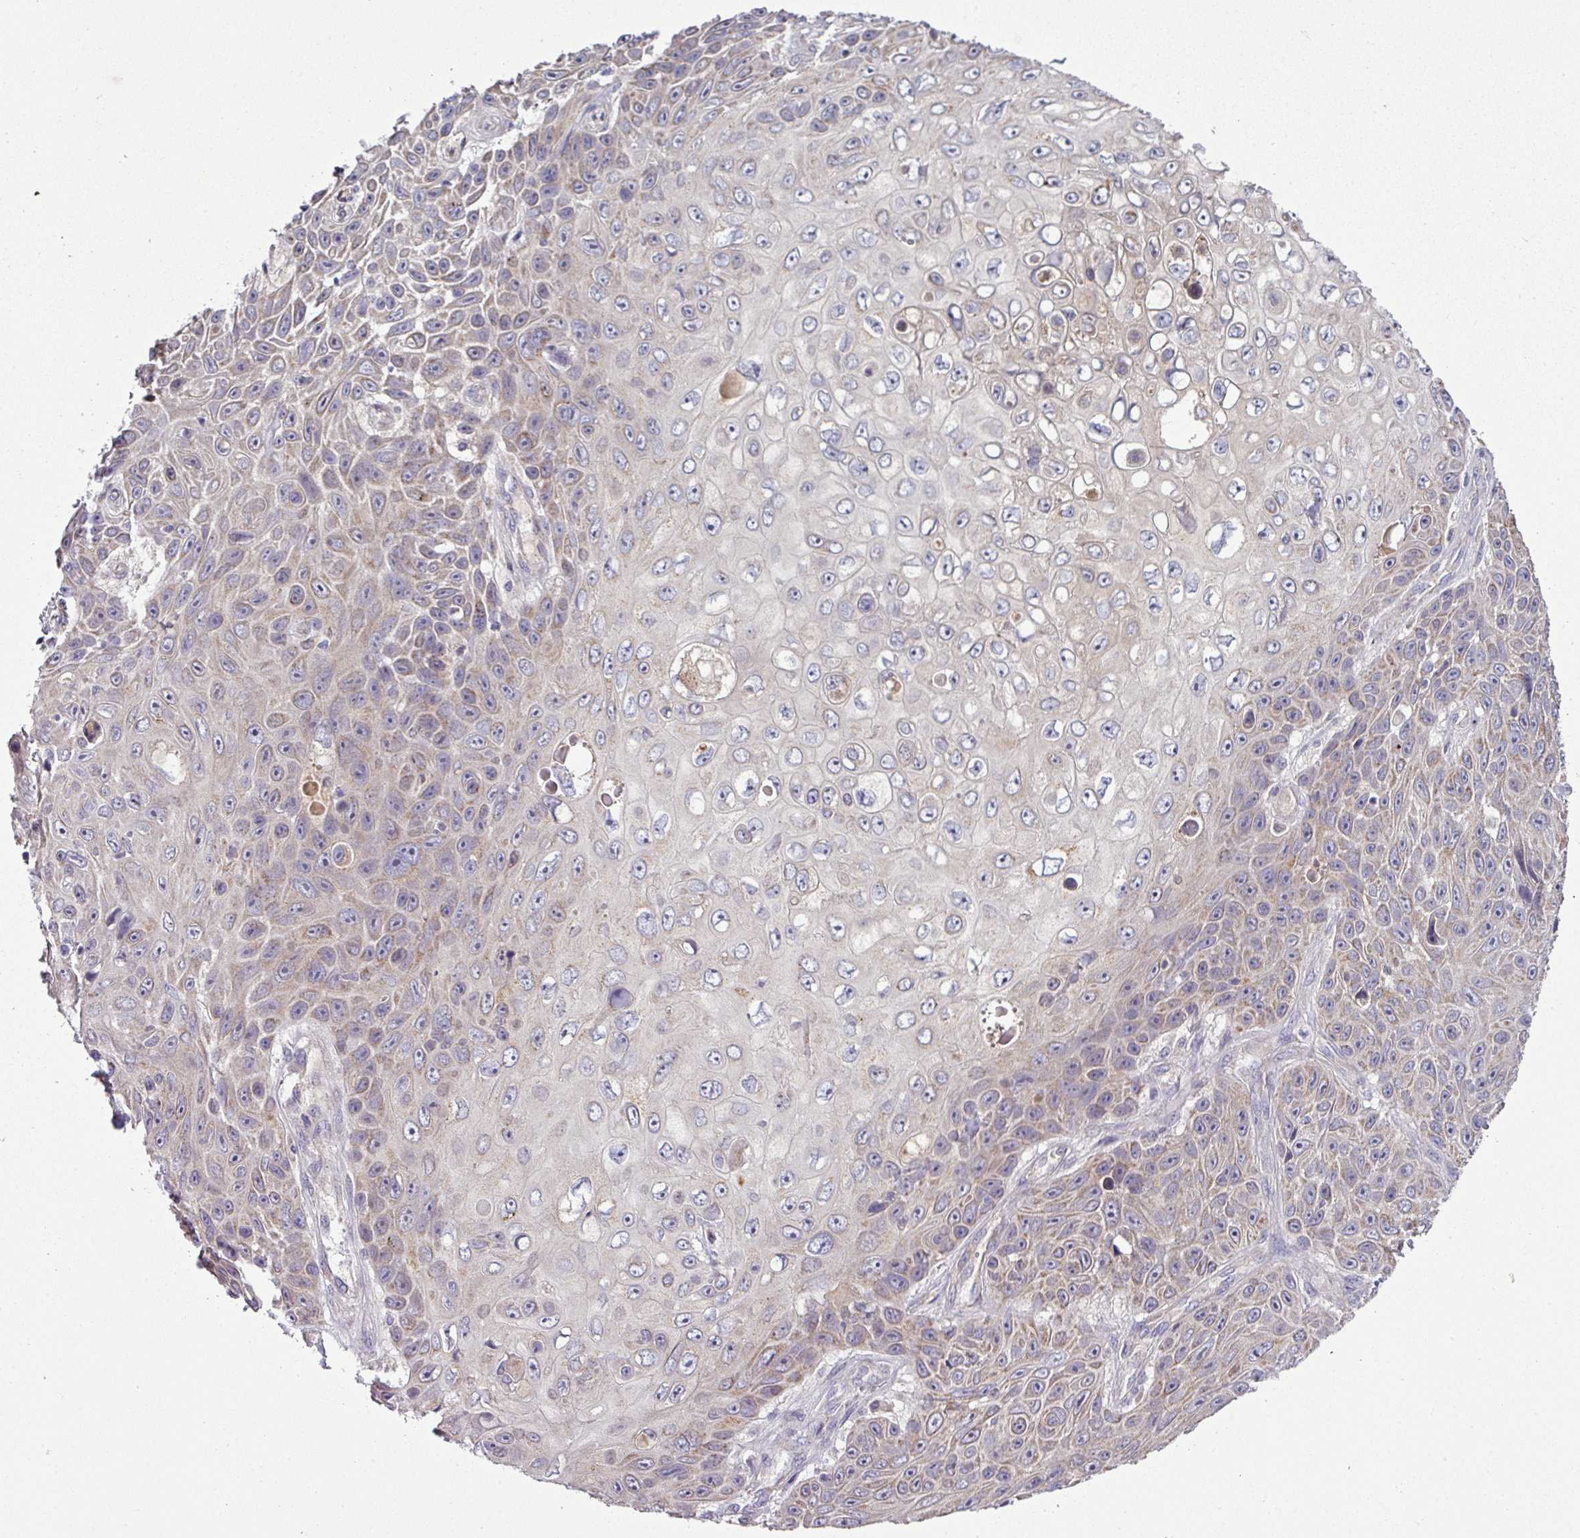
{"staining": {"intensity": "weak", "quantity": "25%-75%", "location": "cytoplasmic/membranous"}, "tissue": "skin cancer", "cell_type": "Tumor cells", "image_type": "cancer", "snomed": [{"axis": "morphology", "description": "Squamous cell carcinoma, NOS"}, {"axis": "topography", "description": "Skin"}], "caption": "Immunohistochemistry image of neoplastic tissue: squamous cell carcinoma (skin) stained using immunohistochemistry demonstrates low levels of weak protein expression localized specifically in the cytoplasmic/membranous of tumor cells, appearing as a cytoplasmic/membranous brown color.", "gene": "LRRC9", "patient": {"sex": "male", "age": 82}}